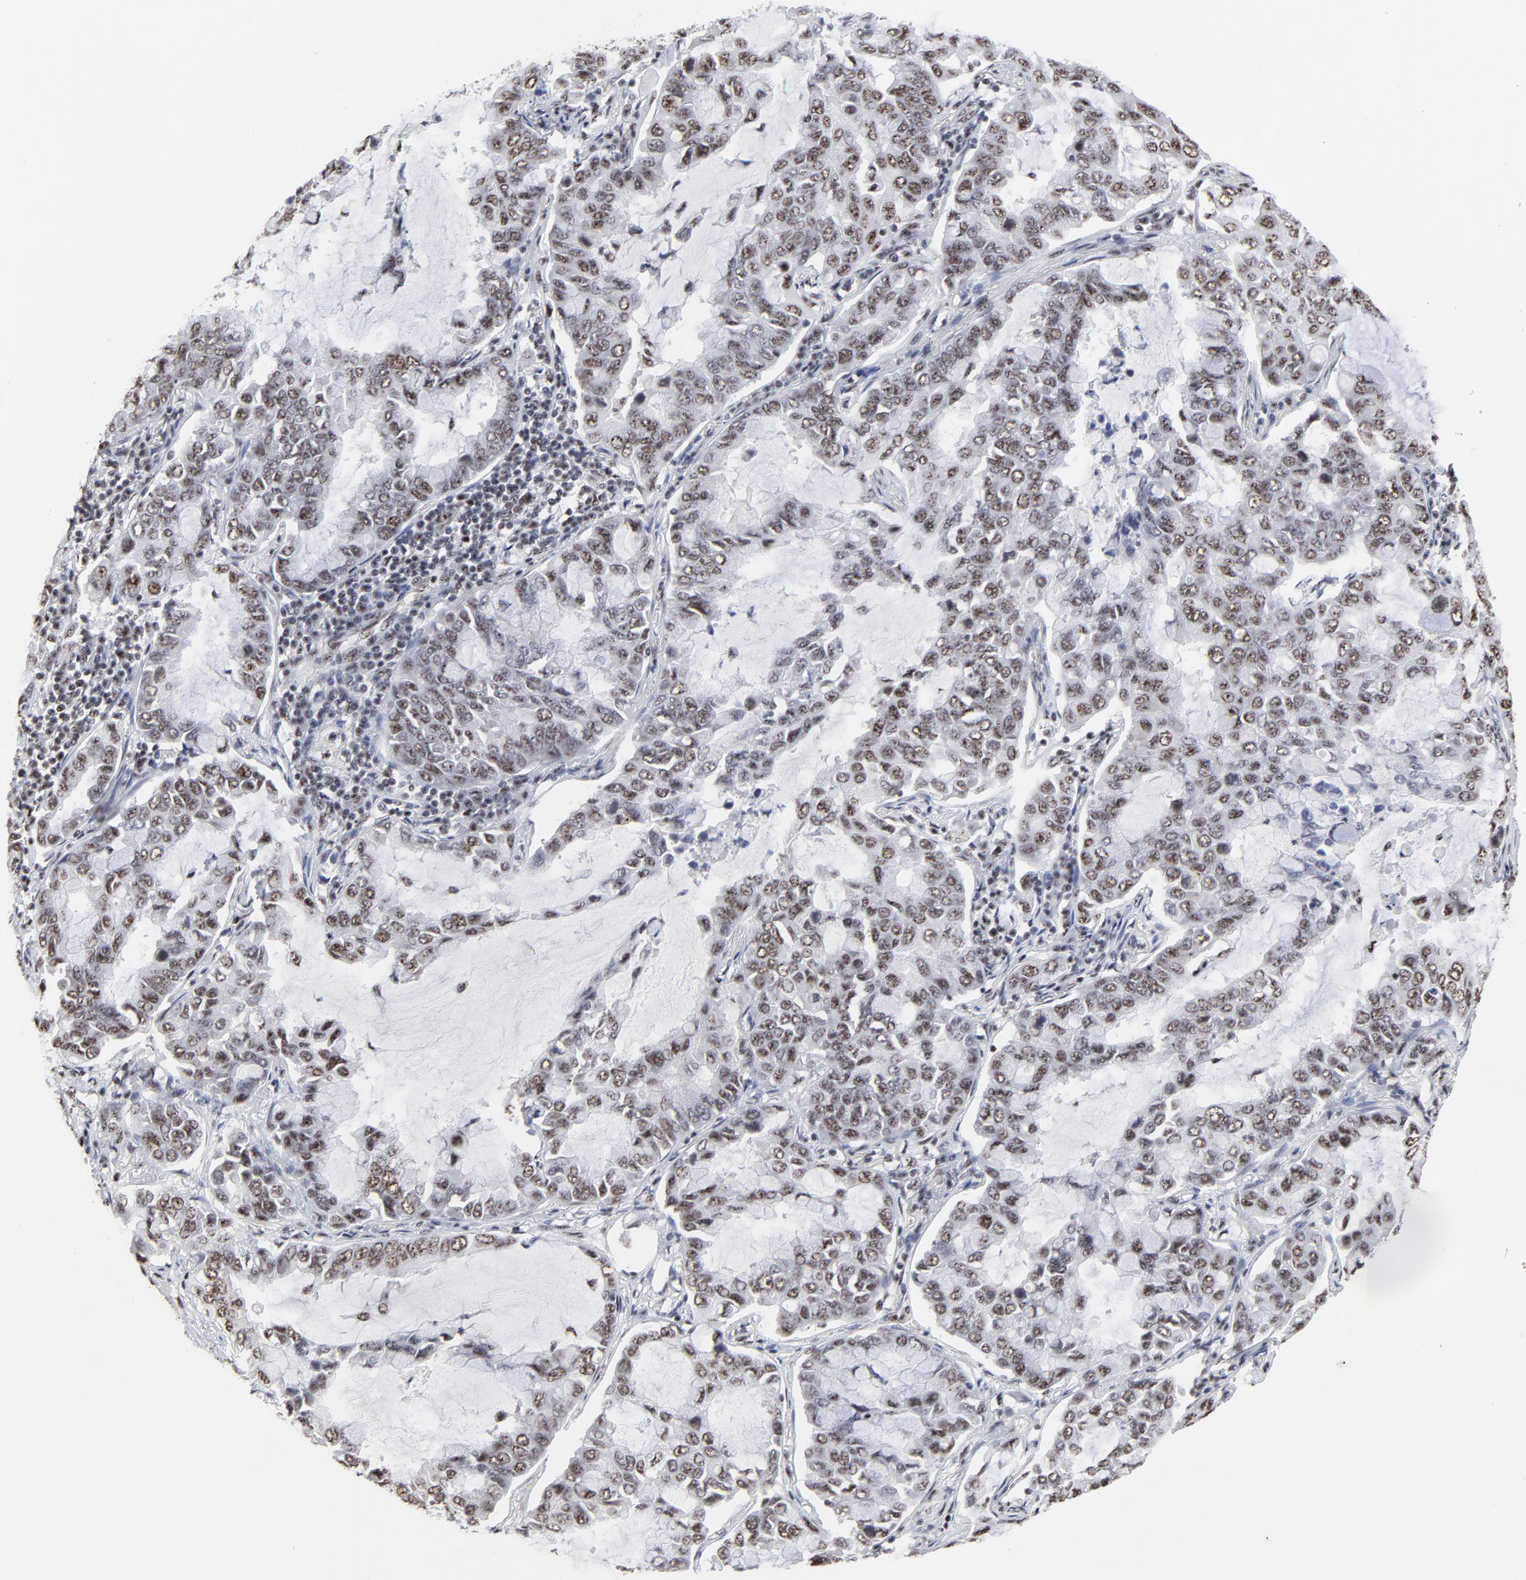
{"staining": {"intensity": "weak", "quantity": ">75%", "location": "nuclear"}, "tissue": "lung cancer", "cell_type": "Tumor cells", "image_type": "cancer", "snomed": [{"axis": "morphology", "description": "Adenocarcinoma, NOS"}, {"axis": "topography", "description": "Lung"}], "caption": "IHC staining of lung cancer (adenocarcinoma), which reveals low levels of weak nuclear positivity in approximately >75% of tumor cells indicating weak nuclear protein expression. The staining was performed using DAB (brown) for protein detection and nuclei were counterstained in hematoxylin (blue).", "gene": "MBD4", "patient": {"sex": "male", "age": 64}}